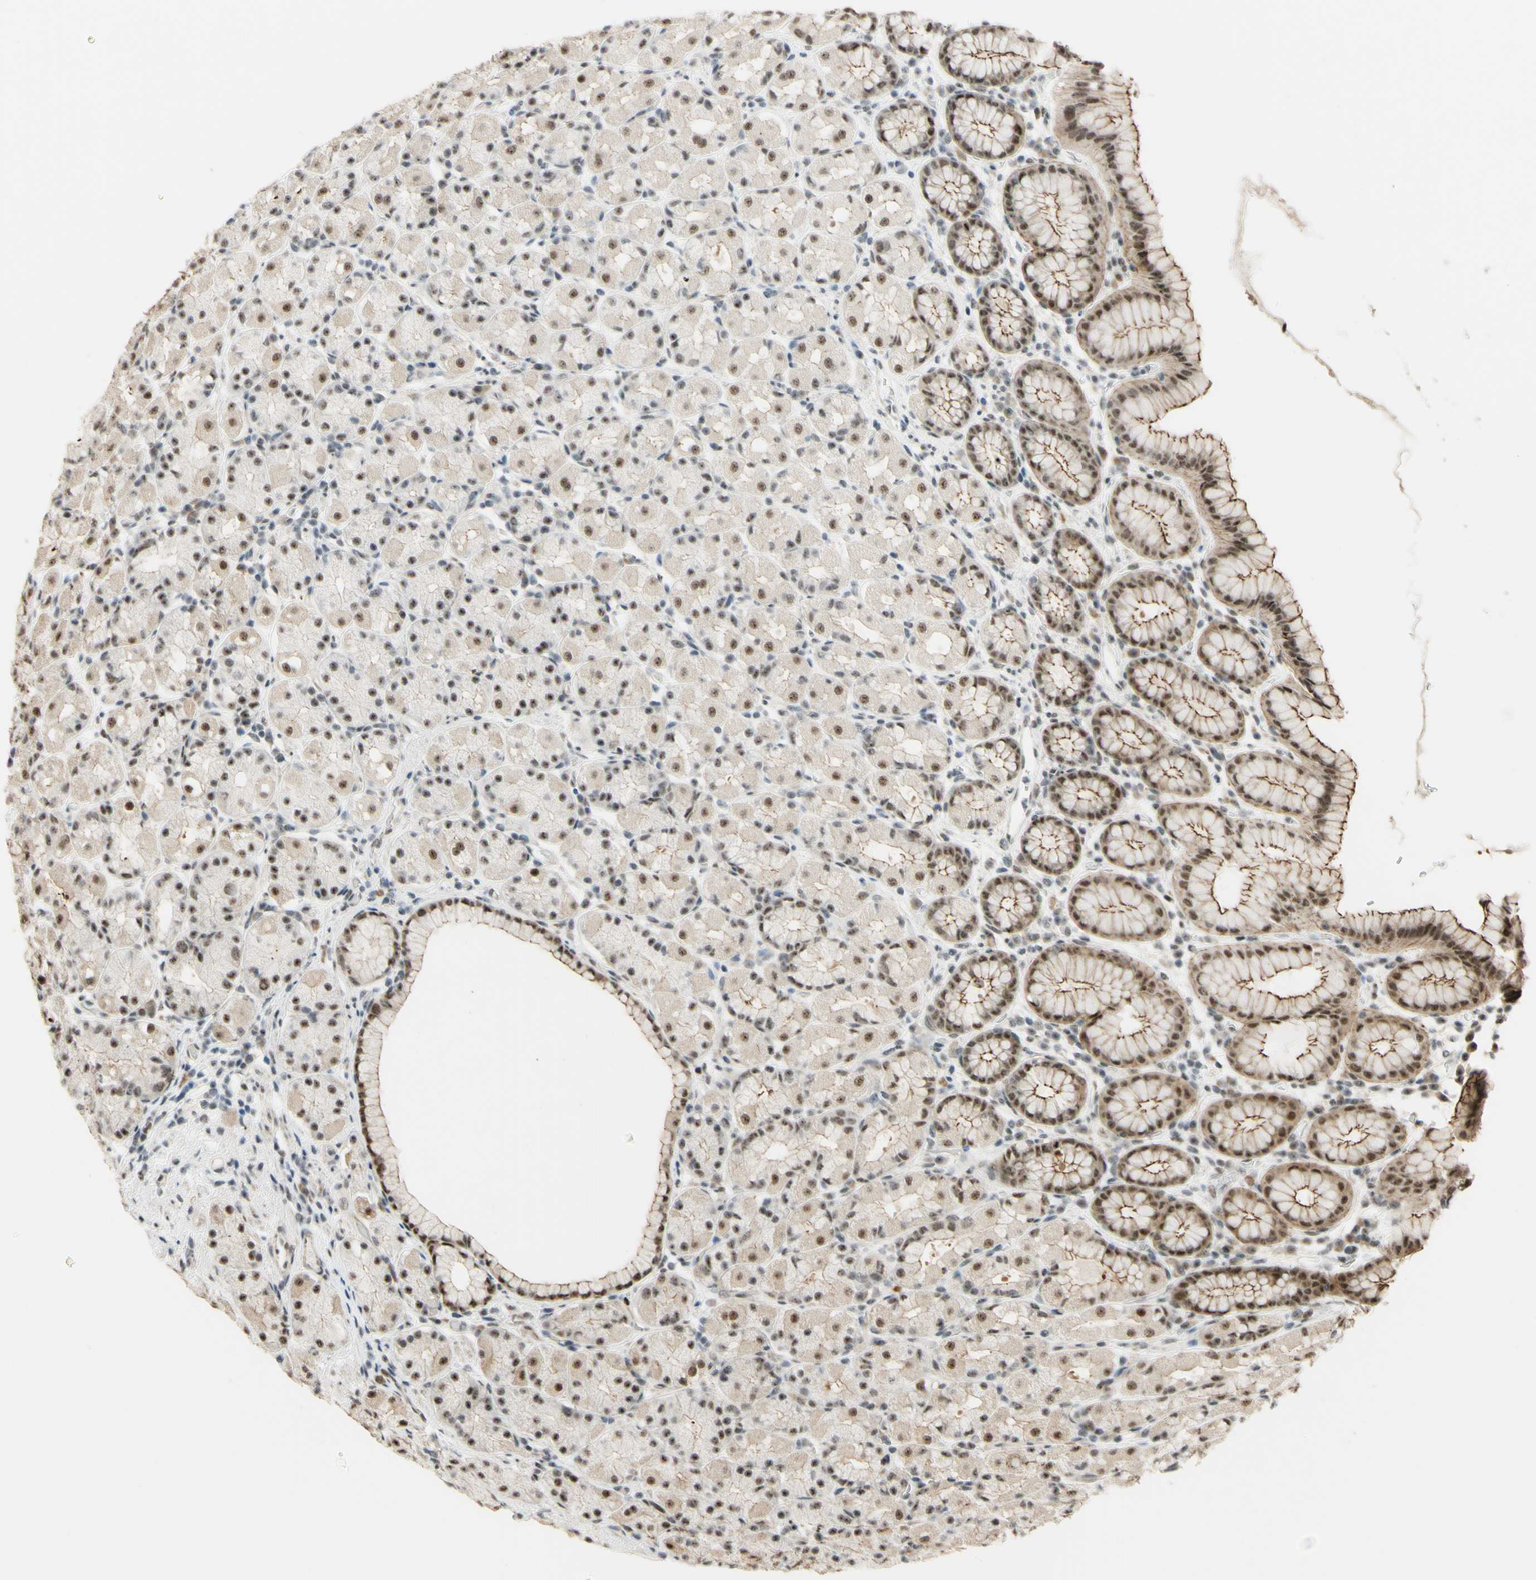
{"staining": {"intensity": "strong", "quantity": ">75%", "location": "nuclear"}, "tissue": "stomach", "cell_type": "Glandular cells", "image_type": "normal", "snomed": [{"axis": "morphology", "description": "Normal tissue, NOS"}, {"axis": "topography", "description": "Stomach, upper"}], "caption": "A high amount of strong nuclear staining is present in about >75% of glandular cells in normal stomach.", "gene": "SAP18", "patient": {"sex": "male", "age": 68}}